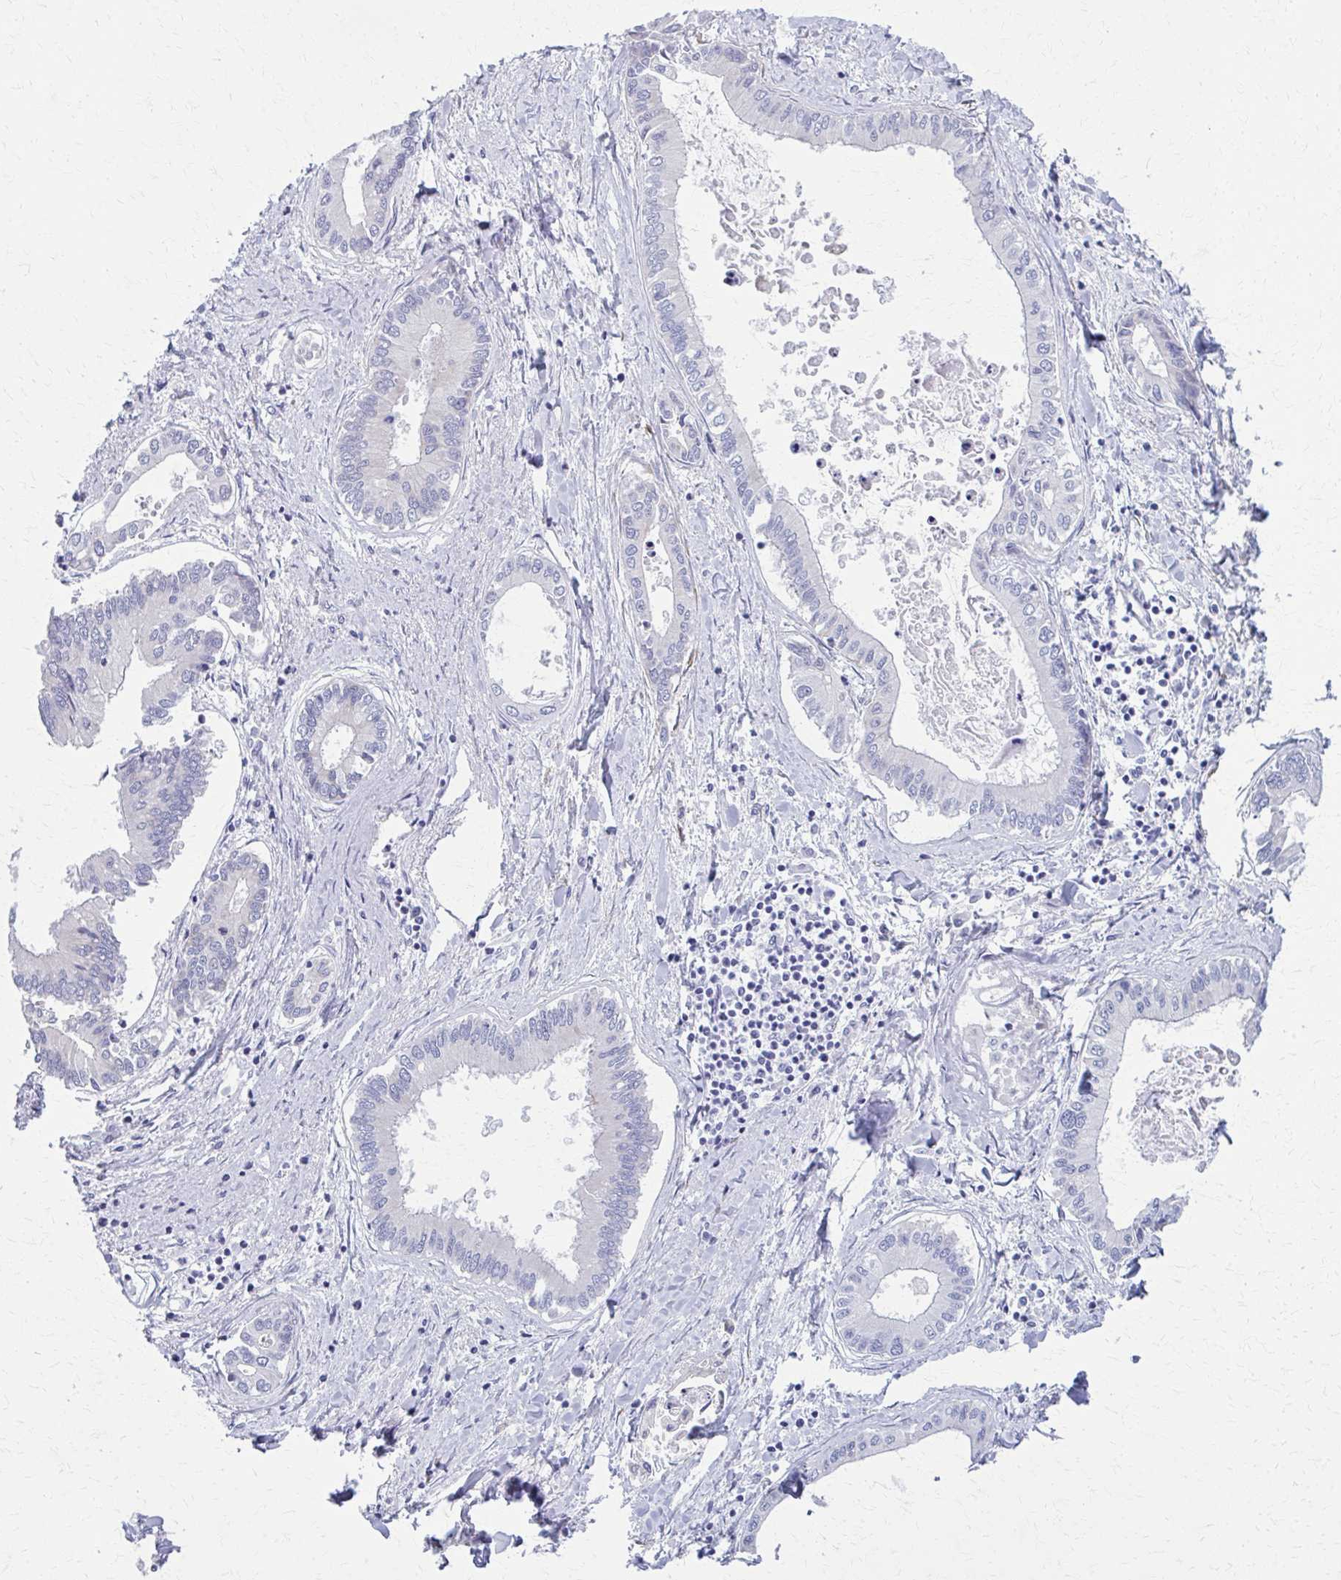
{"staining": {"intensity": "negative", "quantity": "none", "location": "none"}, "tissue": "liver cancer", "cell_type": "Tumor cells", "image_type": "cancer", "snomed": [{"axis": "morphology", "description": "Cholangiocarcinoma"}, {"axis": "topography", "description": "Liver"}], "caption": "Tumor cells are negative for brown protein staining in liver cholangiocarcinoma.", "gene": "SPATS2L", "patient": {"sex": "male", "age": 66}}